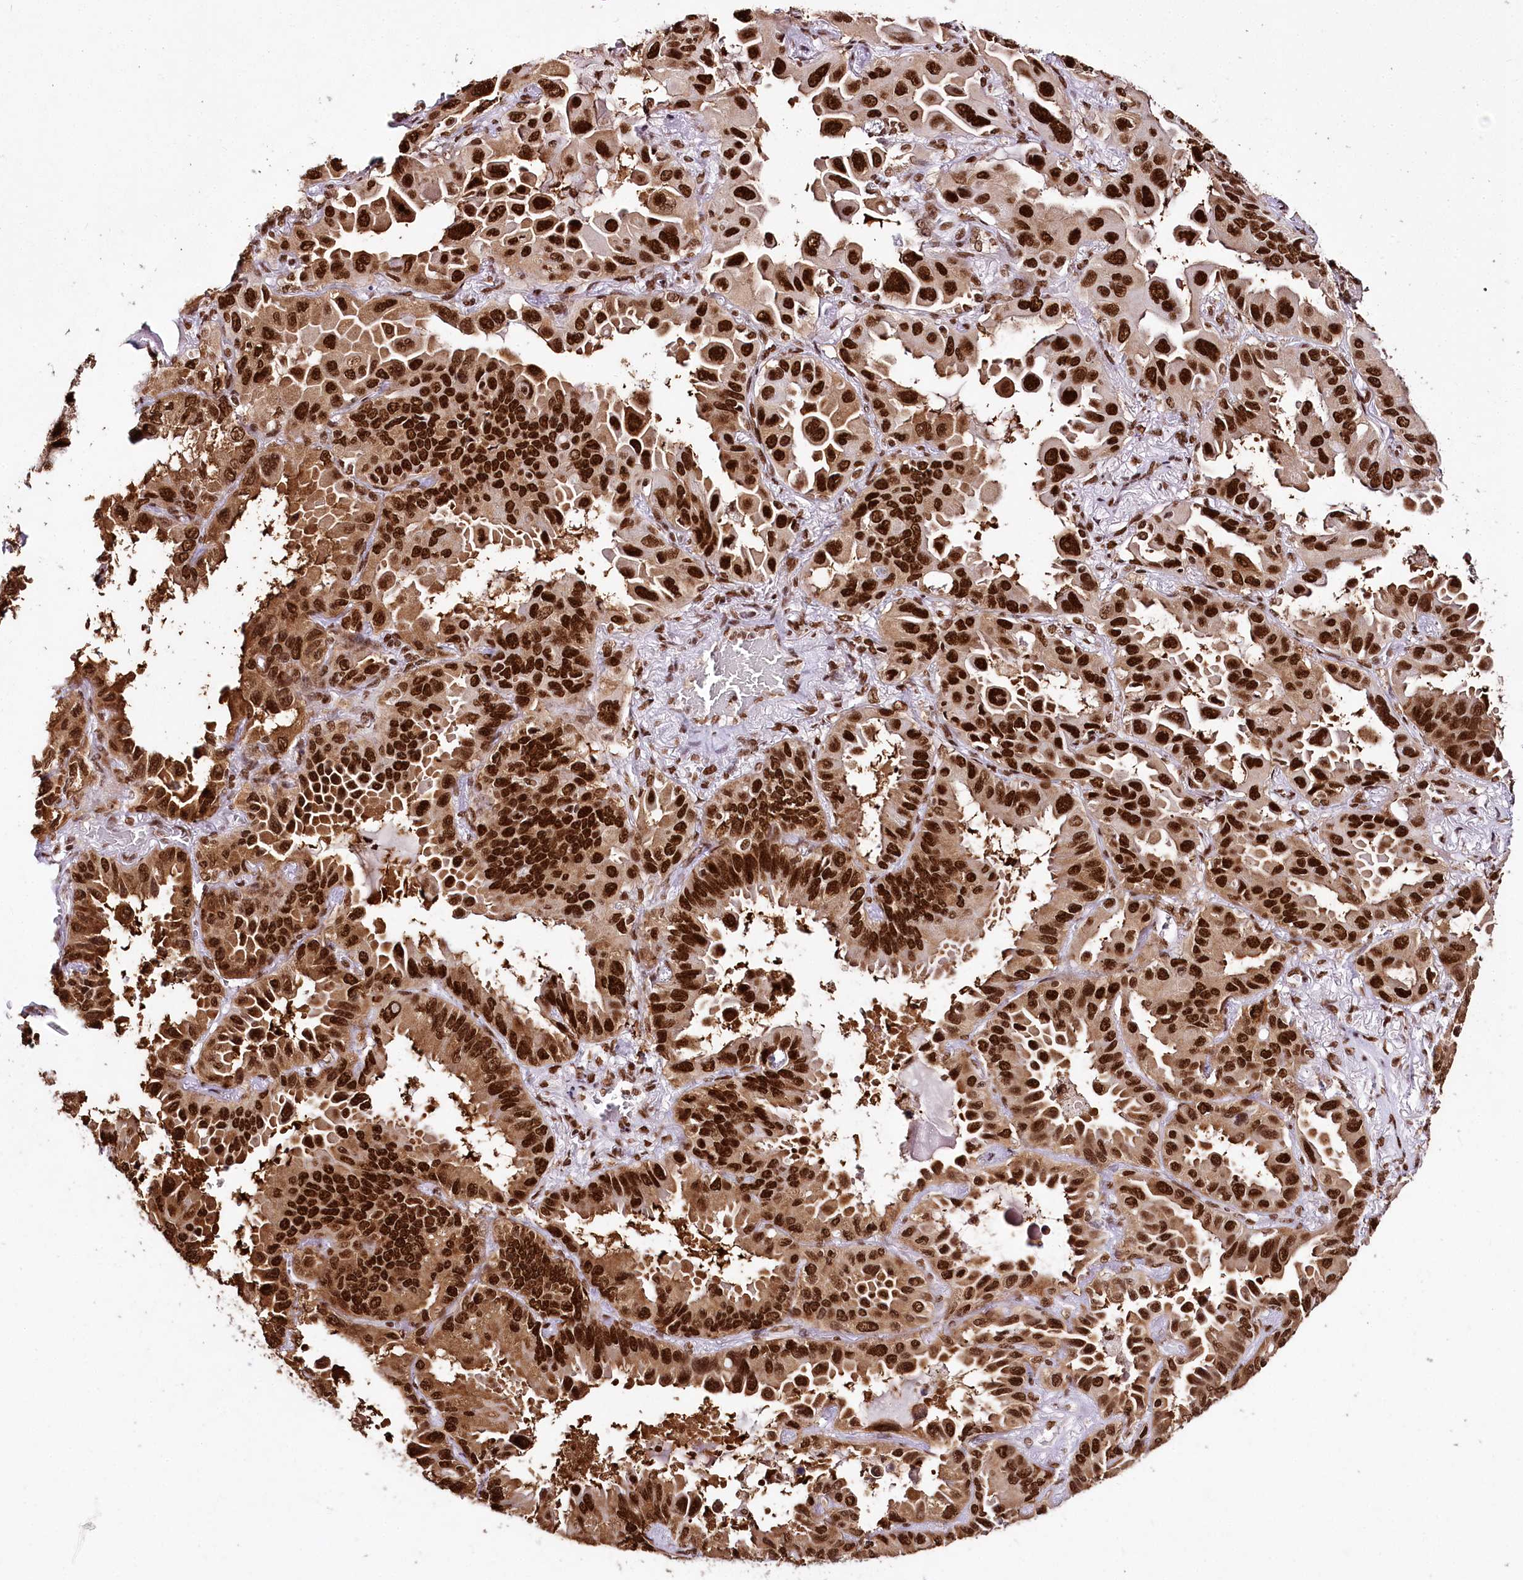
{"staining": {"intensity": "strong", "quantity": ">75%", "location": "cytoplasmic/membranous,nuclear"}, "tissue": "lung cancer", "cell_type": "Tumor cells", "image_type": "cancer", "snomed": [{"axis": "morphology", "description": "Adenocarcinoma, NOS"}, {"axis": "topography", "description": "Lung"}], "caption": "Lung cancer was stained to show a protein in brown. There is high levels of strong cytoplasmic/membranous and nuclear positivity in about >75% of tumor cells.", "gene": "SMARCE1", "patient": {"sex": "male", "age": 64}}